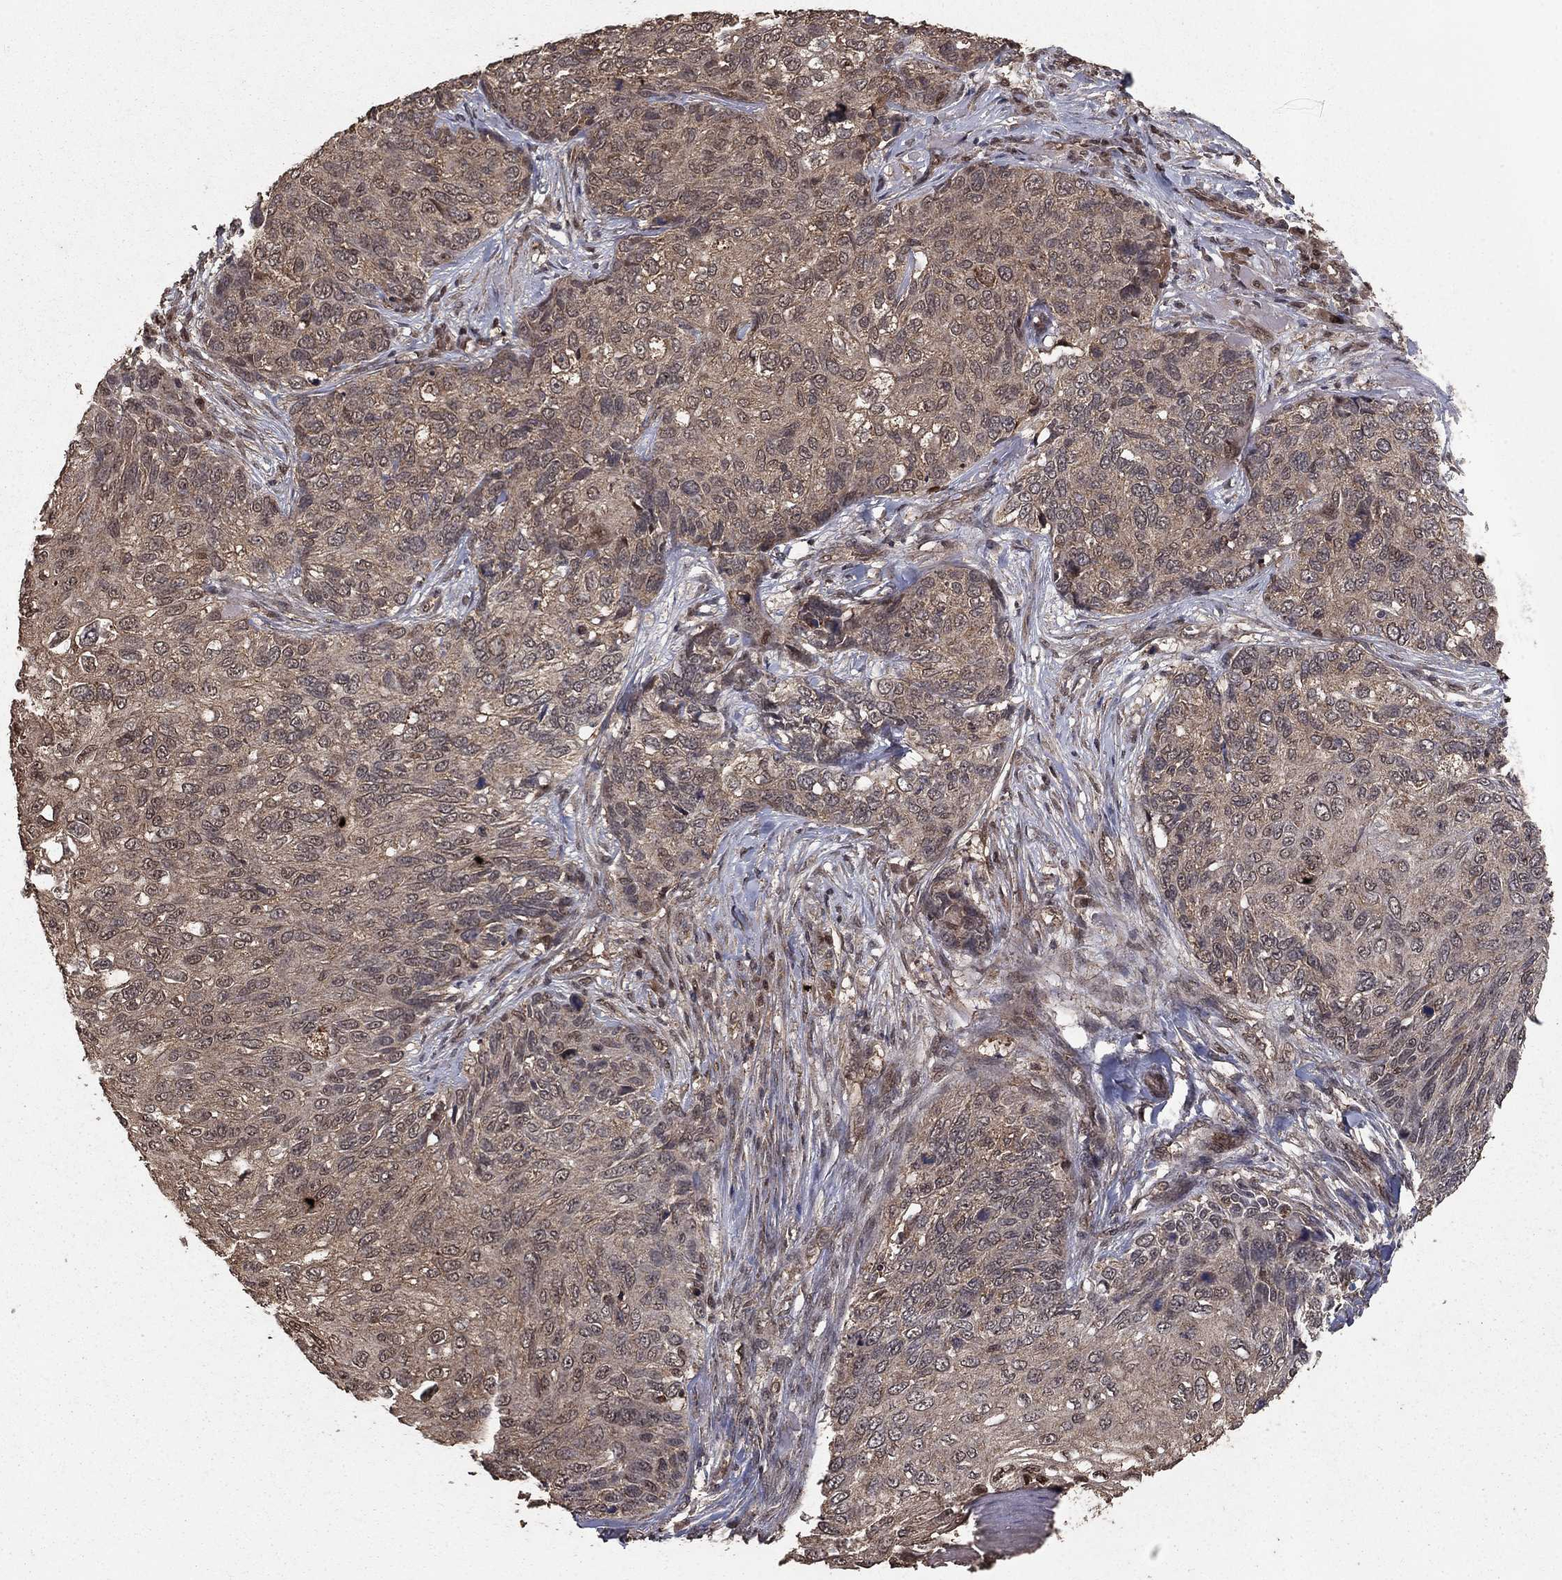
{"staining": {"intensity": "weak", "quantity": "25%-75%", "location": "cytoplasmic/membranous"}, "tissue": "skin cancer", "cell_type": "Tumor cells", "image_type": "cancer", "snomed": [{"axis": "morphology", "description": "Squamous cell carcinoma, NOS"}, {"axis": "topography", "description": "Skin"}], "caption": "Protein analysis of skin squamous cell carcinoma tissue reveals weak cytoplasmic/membranous expression in about 25%-75% of tumor cells.", "gene": "PRDM1", "patient": {"sex": "male", "age": 92}}